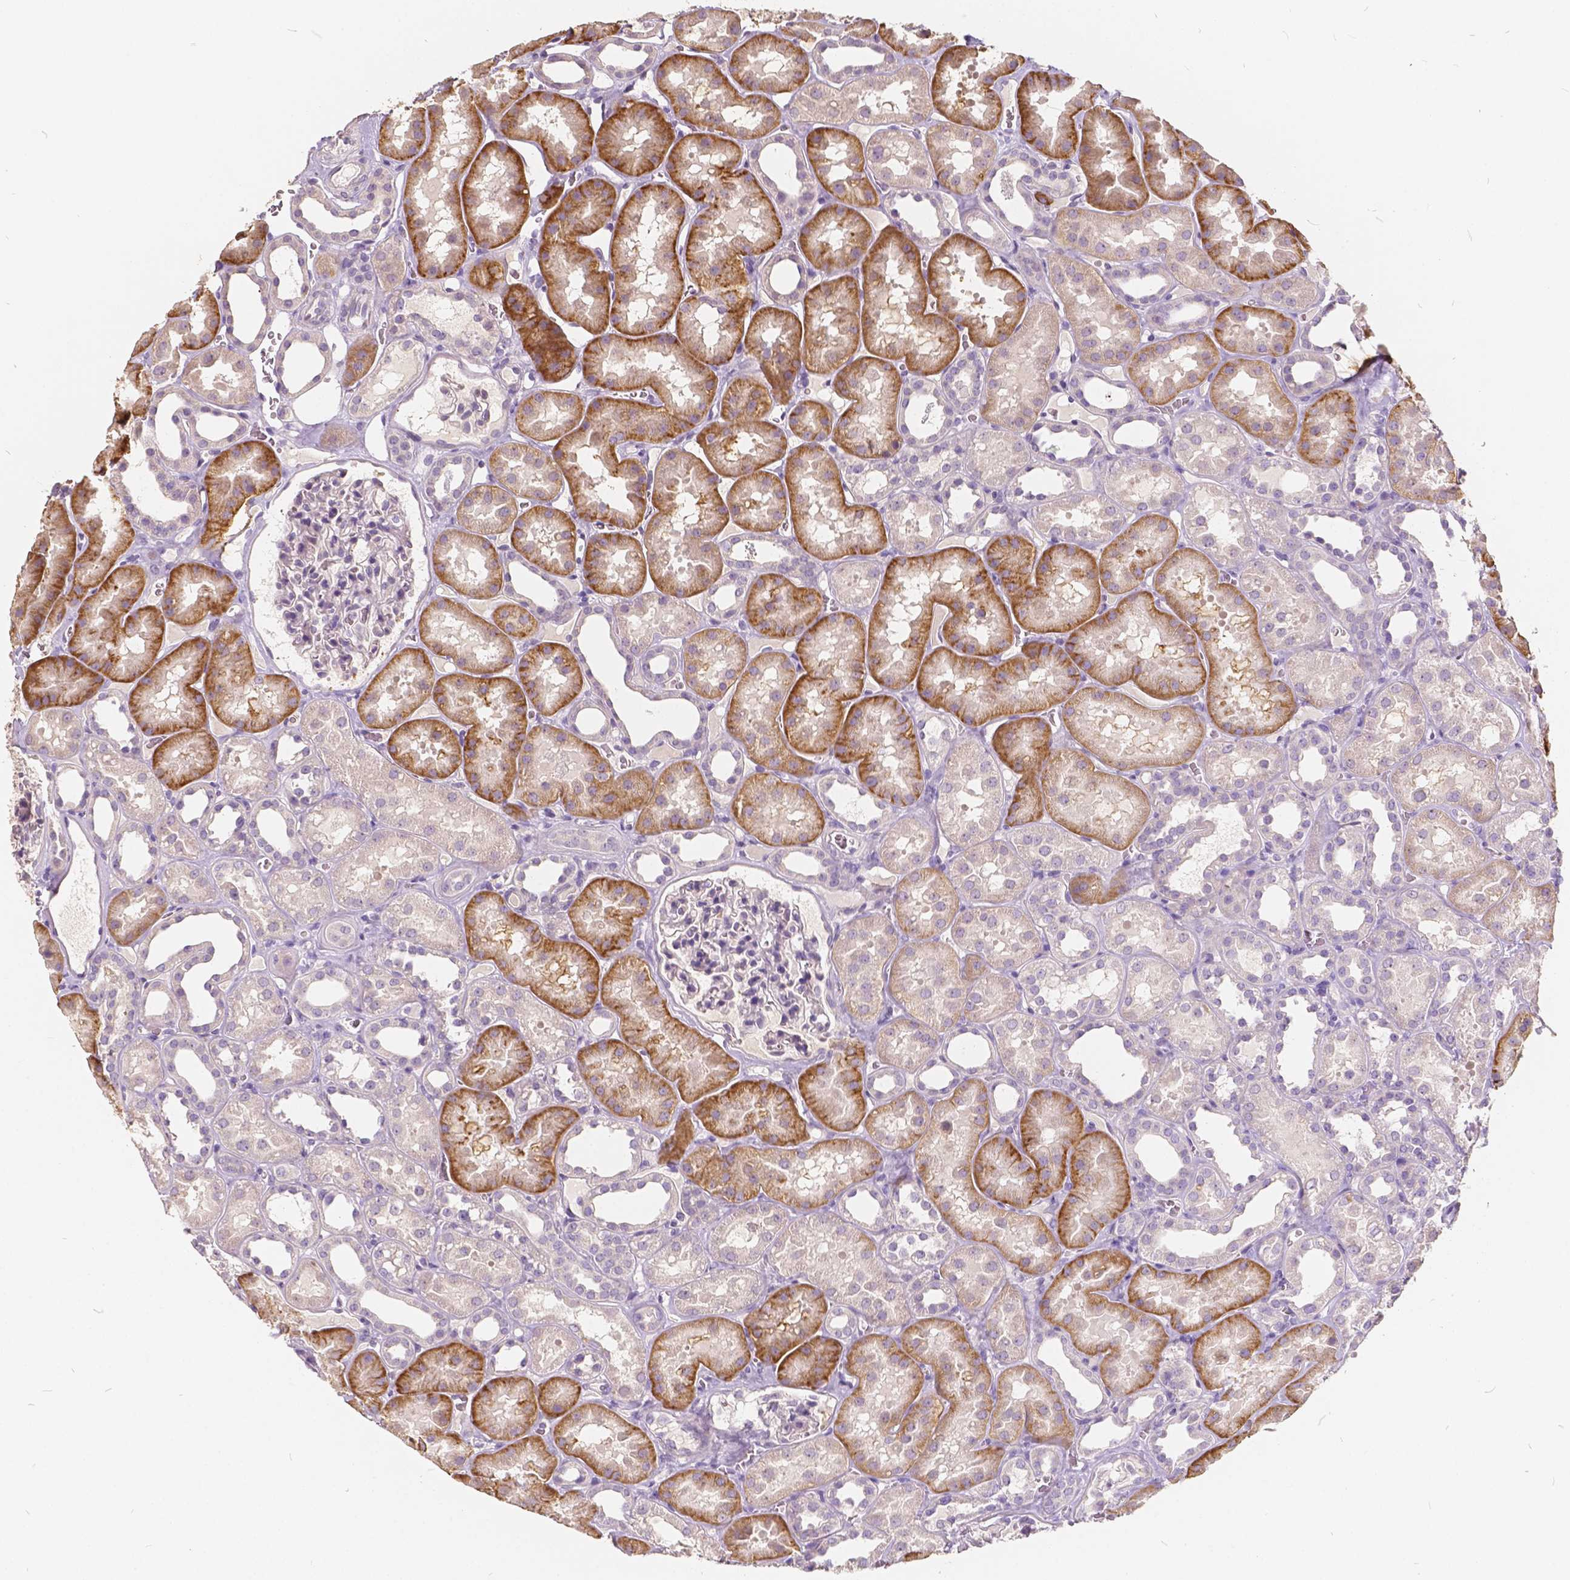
{"staining": {"intensity": "negative", "quantity": "none", "location": "none"}, "tissue": "kidney", "cell_type": "Cells in glomeruli", "image_type": "normal", "snomed": [{"axis": "morphology", "description": "Normal tissue, NOS"}, {"axis": "topography", "description": "Kidney"}], "caption": "Protein analysis of normal kidney shows no significant staining in cells in glomeruli. The staining was performed using DAB to visualize the protein expression in brown, while the nuclei were stained in blue with hematoxylin (Magnification: 20x).", "gene": "SLC7A8", "patient": {"sex": "female", "age": 41}}